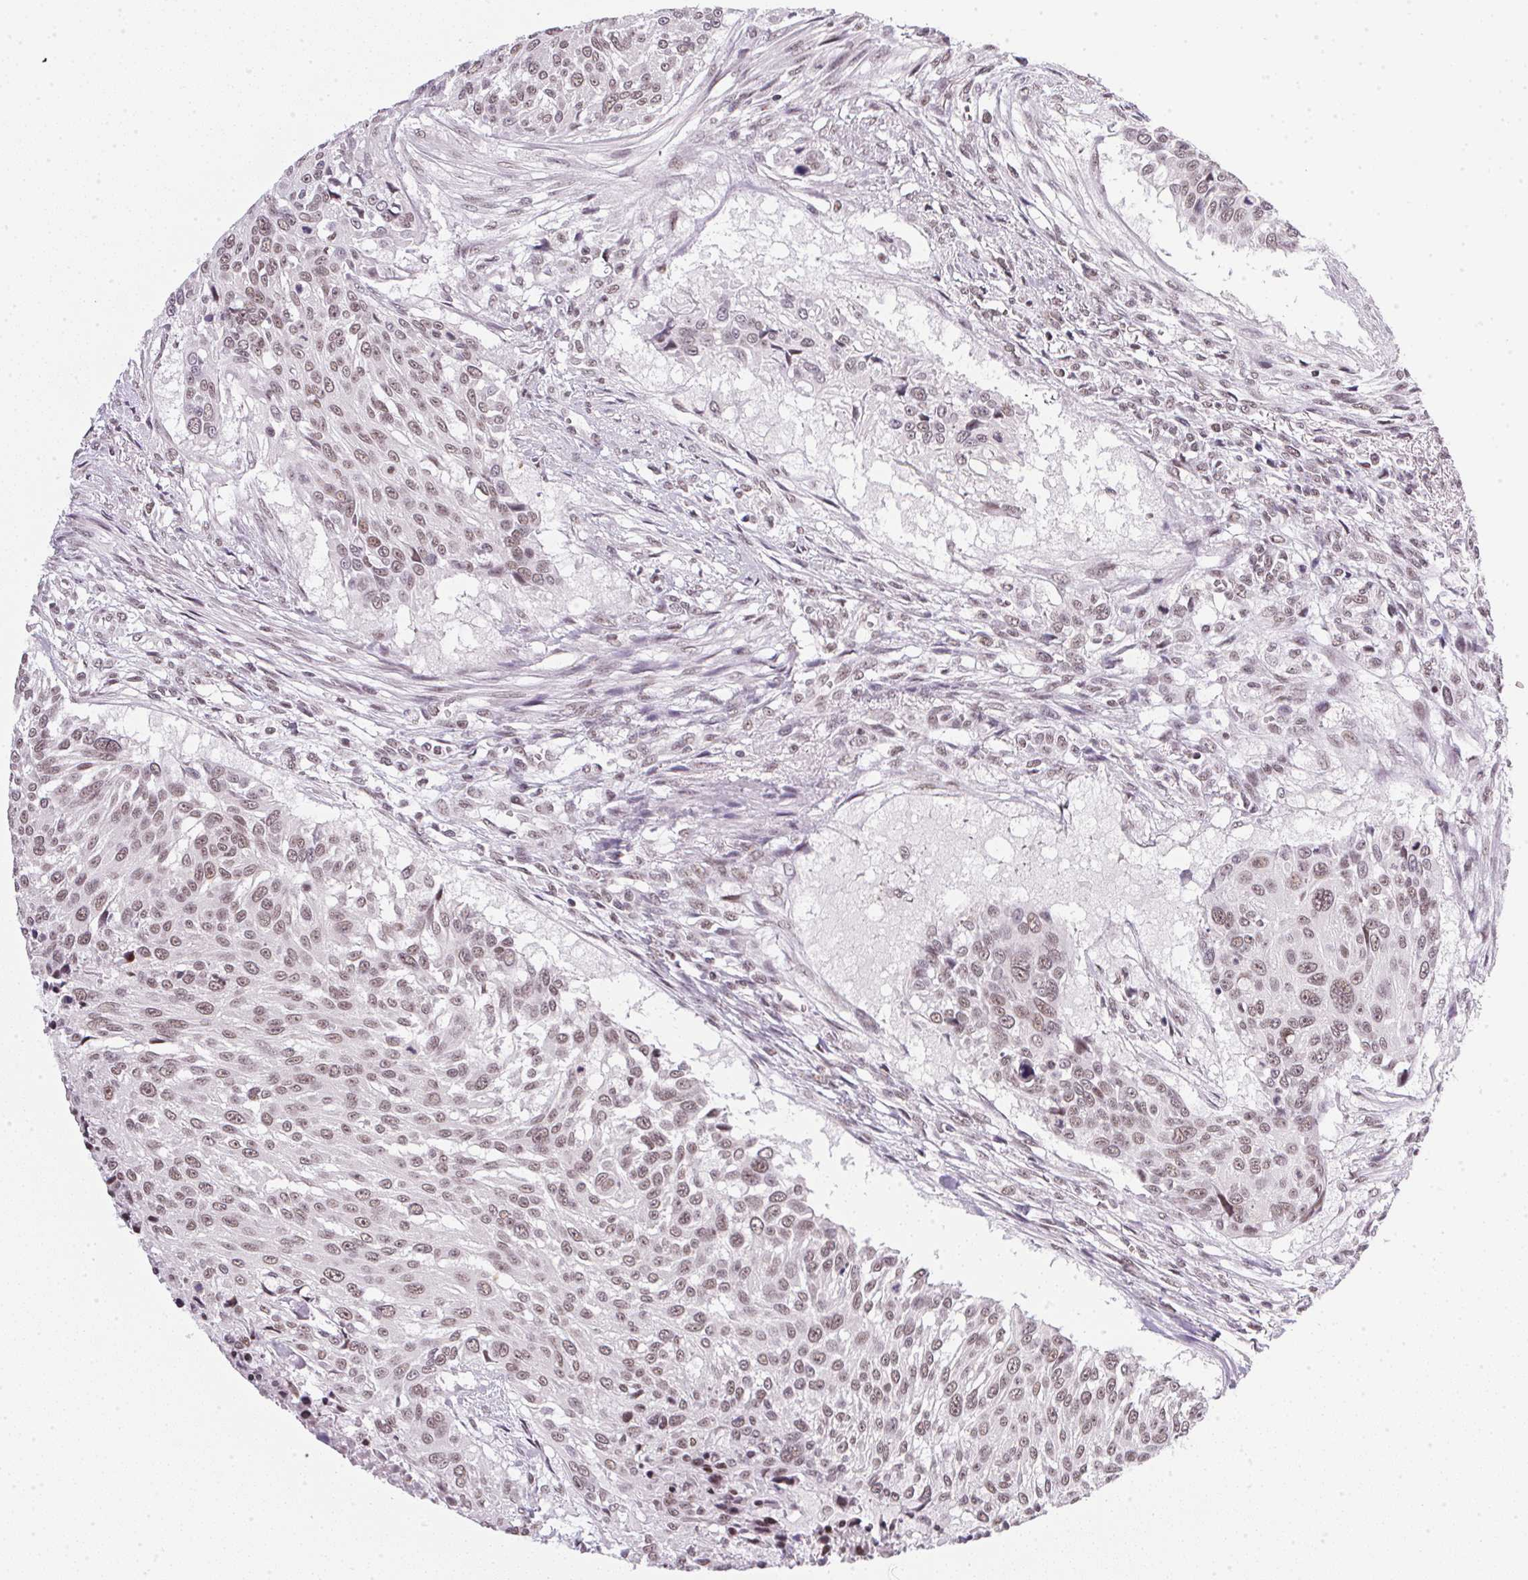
{"staining": {"intensity": "moderate", "quantity": ">75%", "location": "nuclear"}, "tissue": "urothelial cancer", "cell_type": "Tumor cells", "image_type": "cancer", "snomed": [{"axis": "morphology", "description": "Urothelial carcinoma, NOS"}, {"axis": "topography", "description": "Urinary bladder"}], "caption": "Tumor cells exhibit medium levels of moderate nuclear positivity in approximately >75% of cells in transitional cell carcinoma.", "gene": "SRSF7", "patient": {"sex": "male", "age": 55}}